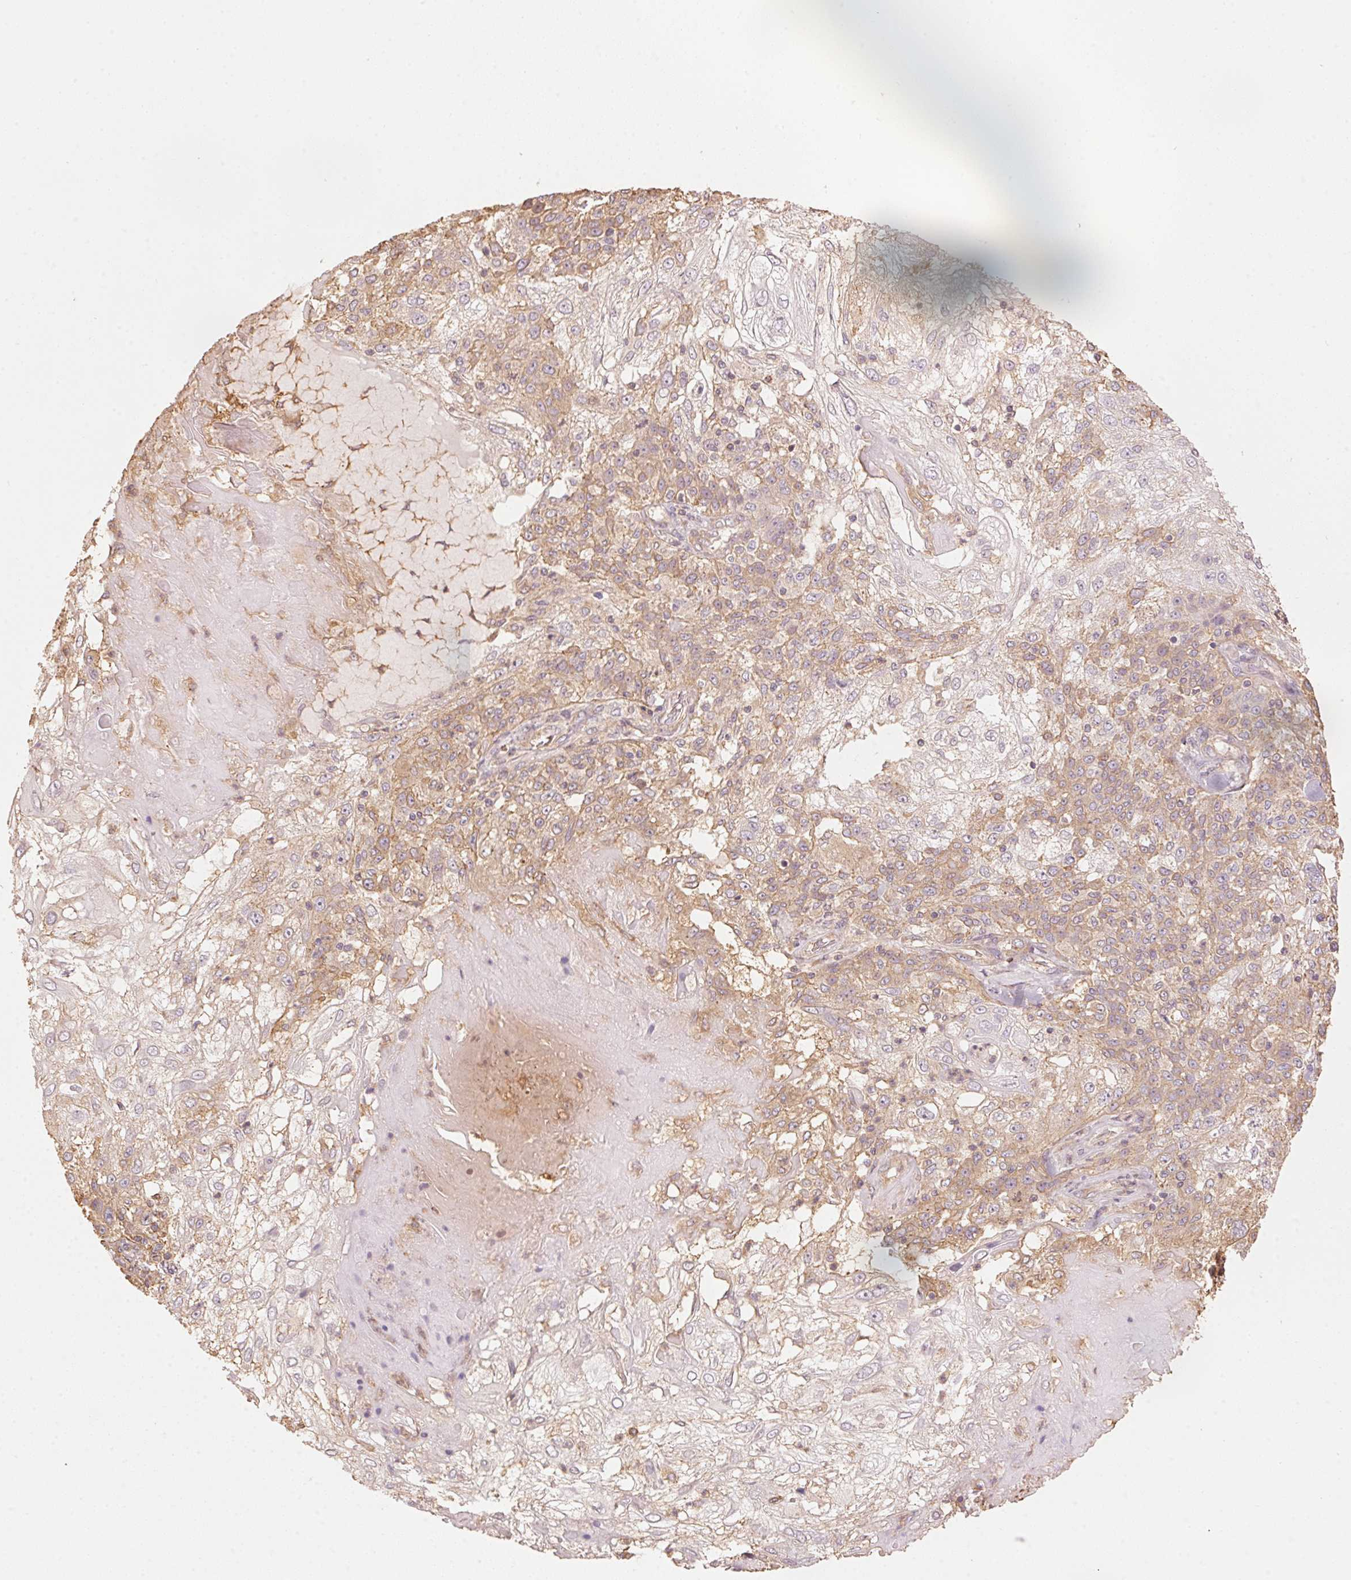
{"staining": {"intensity": "weak", "quantity": "25%-75%", "location": "cytoplasmic/membranous"}, "tissue": "skin cancer", "cell_type": "Tumor cells", "image_type": "cancer", "snomed": [{"axis": "morphology", "description": "Normal tissue, NOS"}, {"axis": "morphology", "description": "Squamous cell carcinoma, NOS"}, {"axis": "topography", "description": "Skin"}], "caption": "Protein staining of skin cancer (squamous cell carcinoma) tissue shows weak cytoplasmic/membranous staining in about 25%-75% of tumor cells. Using DAB (3,3'-diaminobenzidine) (brown) and hematoxylin (blue) stains, captured at high magnification using brightfield microscopy.", "gene": "QDPR", "patient": {"sex": "female", "age": 83}}